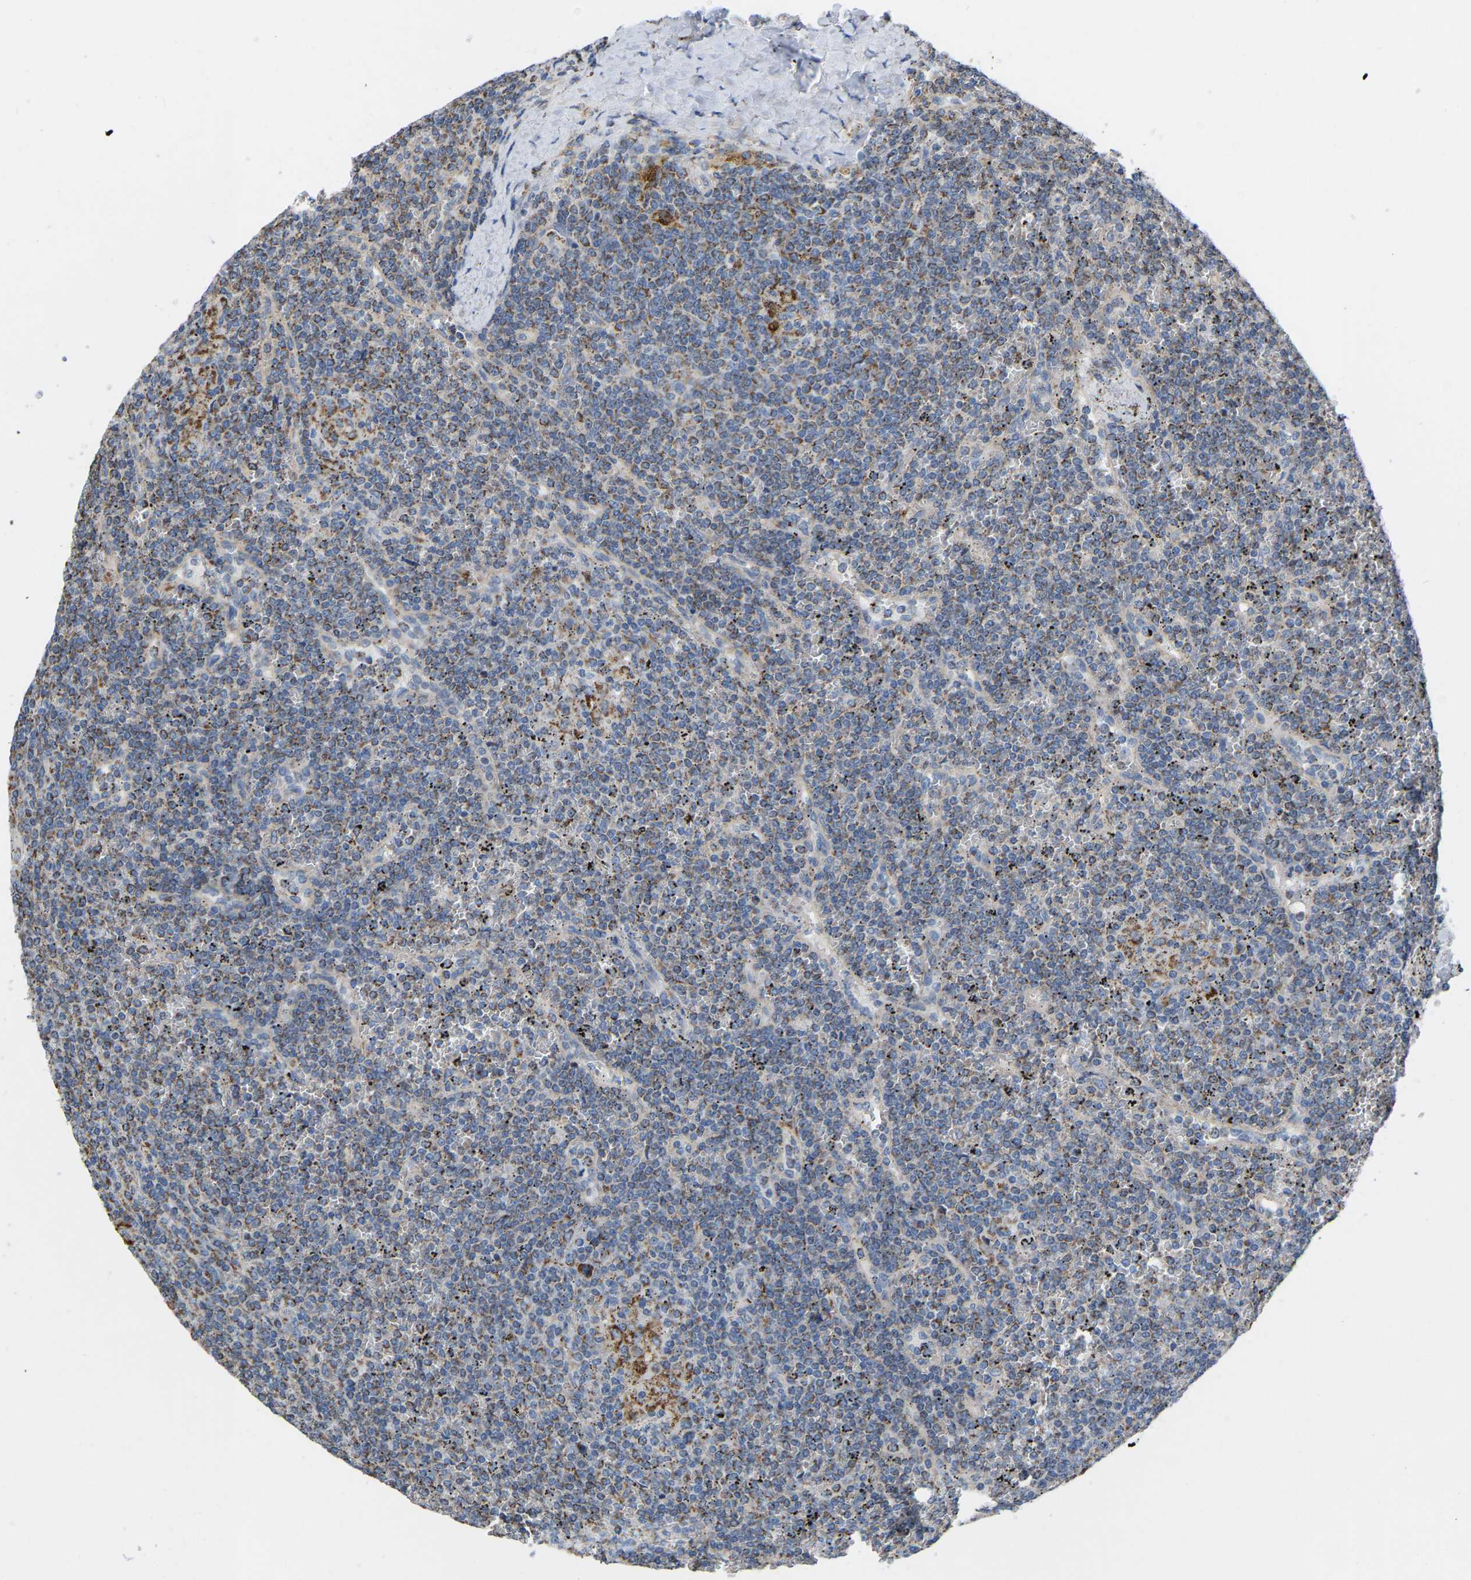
{"staining": {"intensity": "moderate", "quantity": "<25%", "location": "cytoplasmic/membranous"}, "tissue": "lymphoma", "cell_type": "Tumor cells", "image_type": "cancer", "snomed": [{"axis": "morphology", "description": "Malignant lymphoma, non-Hodgkin's type, Low grade"}, {"axis": "topography", "description": "Spleen"}], "caption": "This histopathology image reveals immunohistochemistry staining of human low-grade malignant lymphoma, non-Hodgkin's type, with low moderate cytoplasmic/membranous staining in approximately <25% of tumor cells.", "gene": "BCL10", "patient": {"sex": "female", "age": 19}}